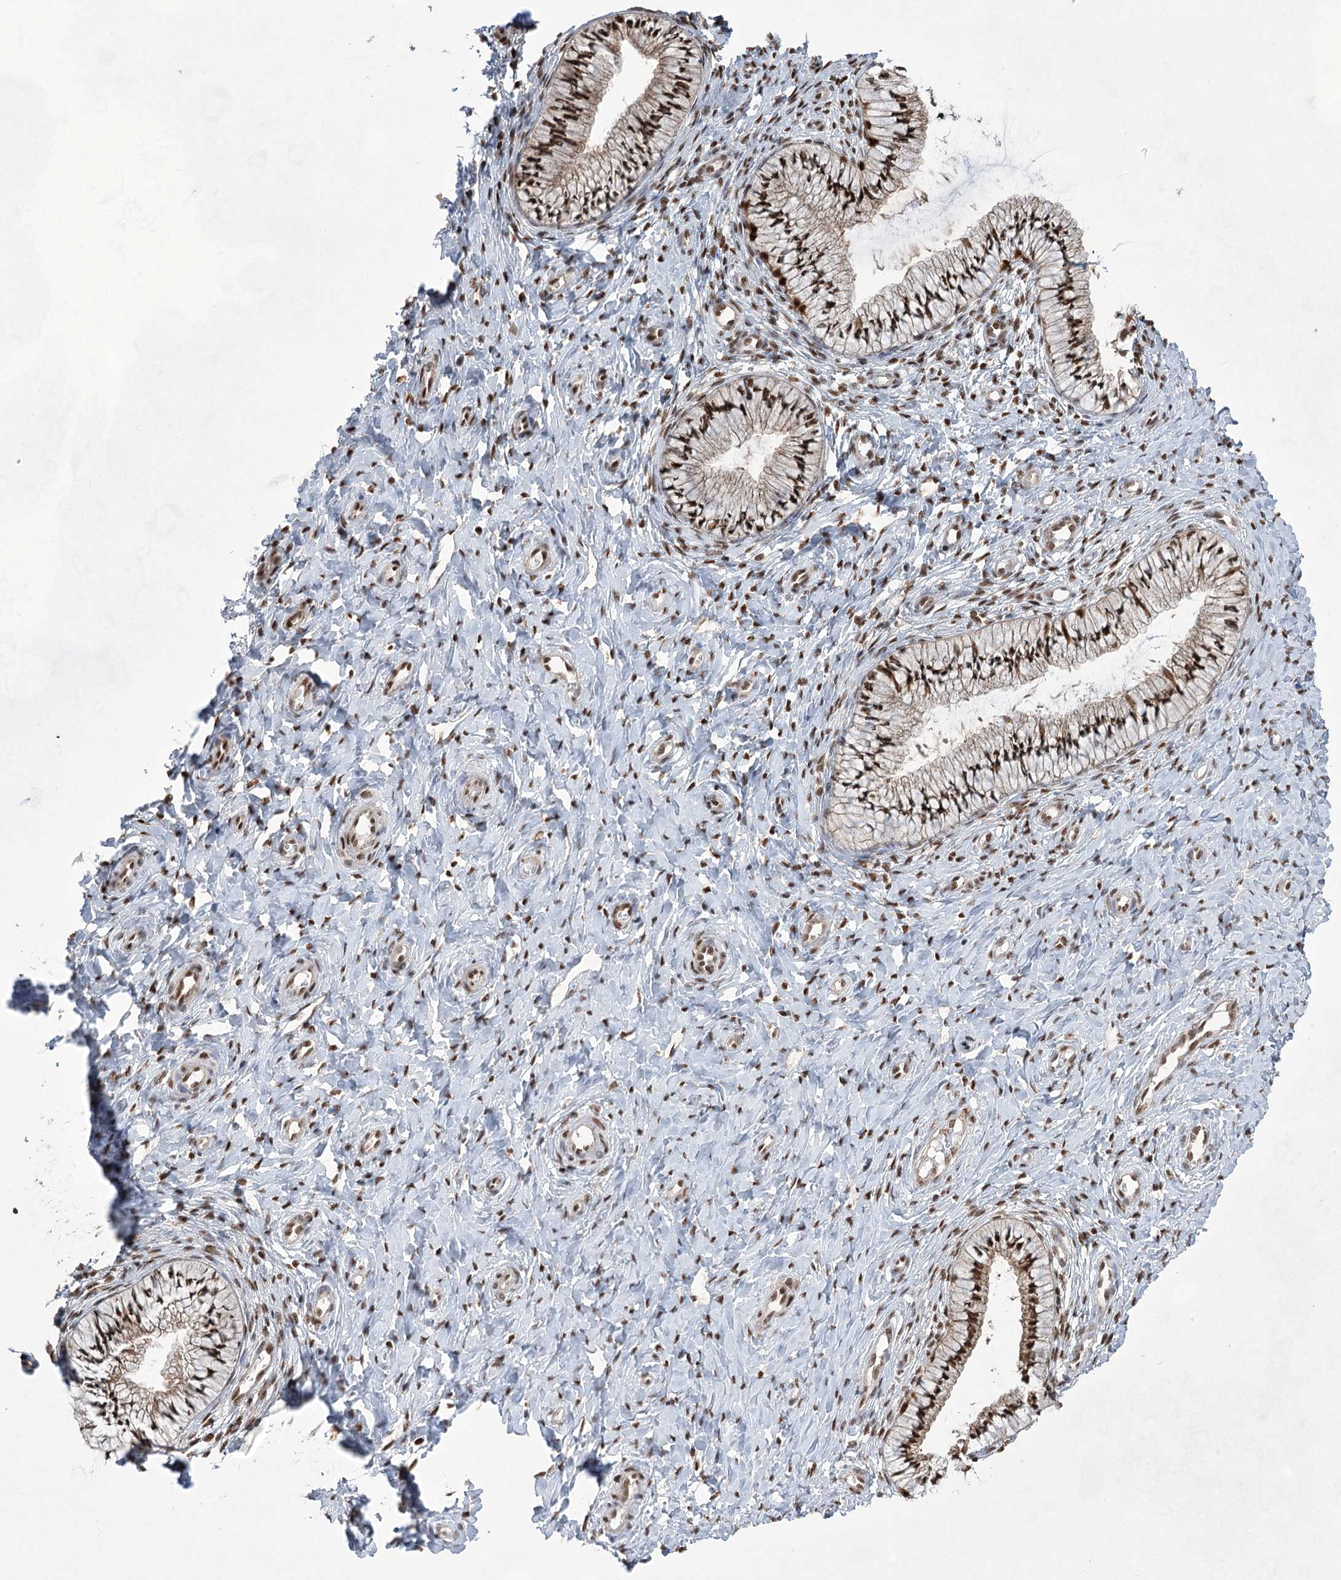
{"staining": {"intensity": "strong", "quantity": "25%-75%", "location": "nuclear"}, "tissue": "cervix", "cell_type": "Glandular cells", "image_type": "normal", "snomed": [{"axis": "morphology", "description": "Normal tissue, NOS"}, {"axis": "topography", "description": "Cervix"}], "caption": "A brown stain shows strong nuclear expression of a protein in glandular cells of unremarkable human cervix. The protein of interest is stained brown, and the nuclei are stained in blue (DAB IHC with brightfield microscopy, high magnification).", "gene": "ZCCHC8", "patient": {"sex": "female", "age": 36}}